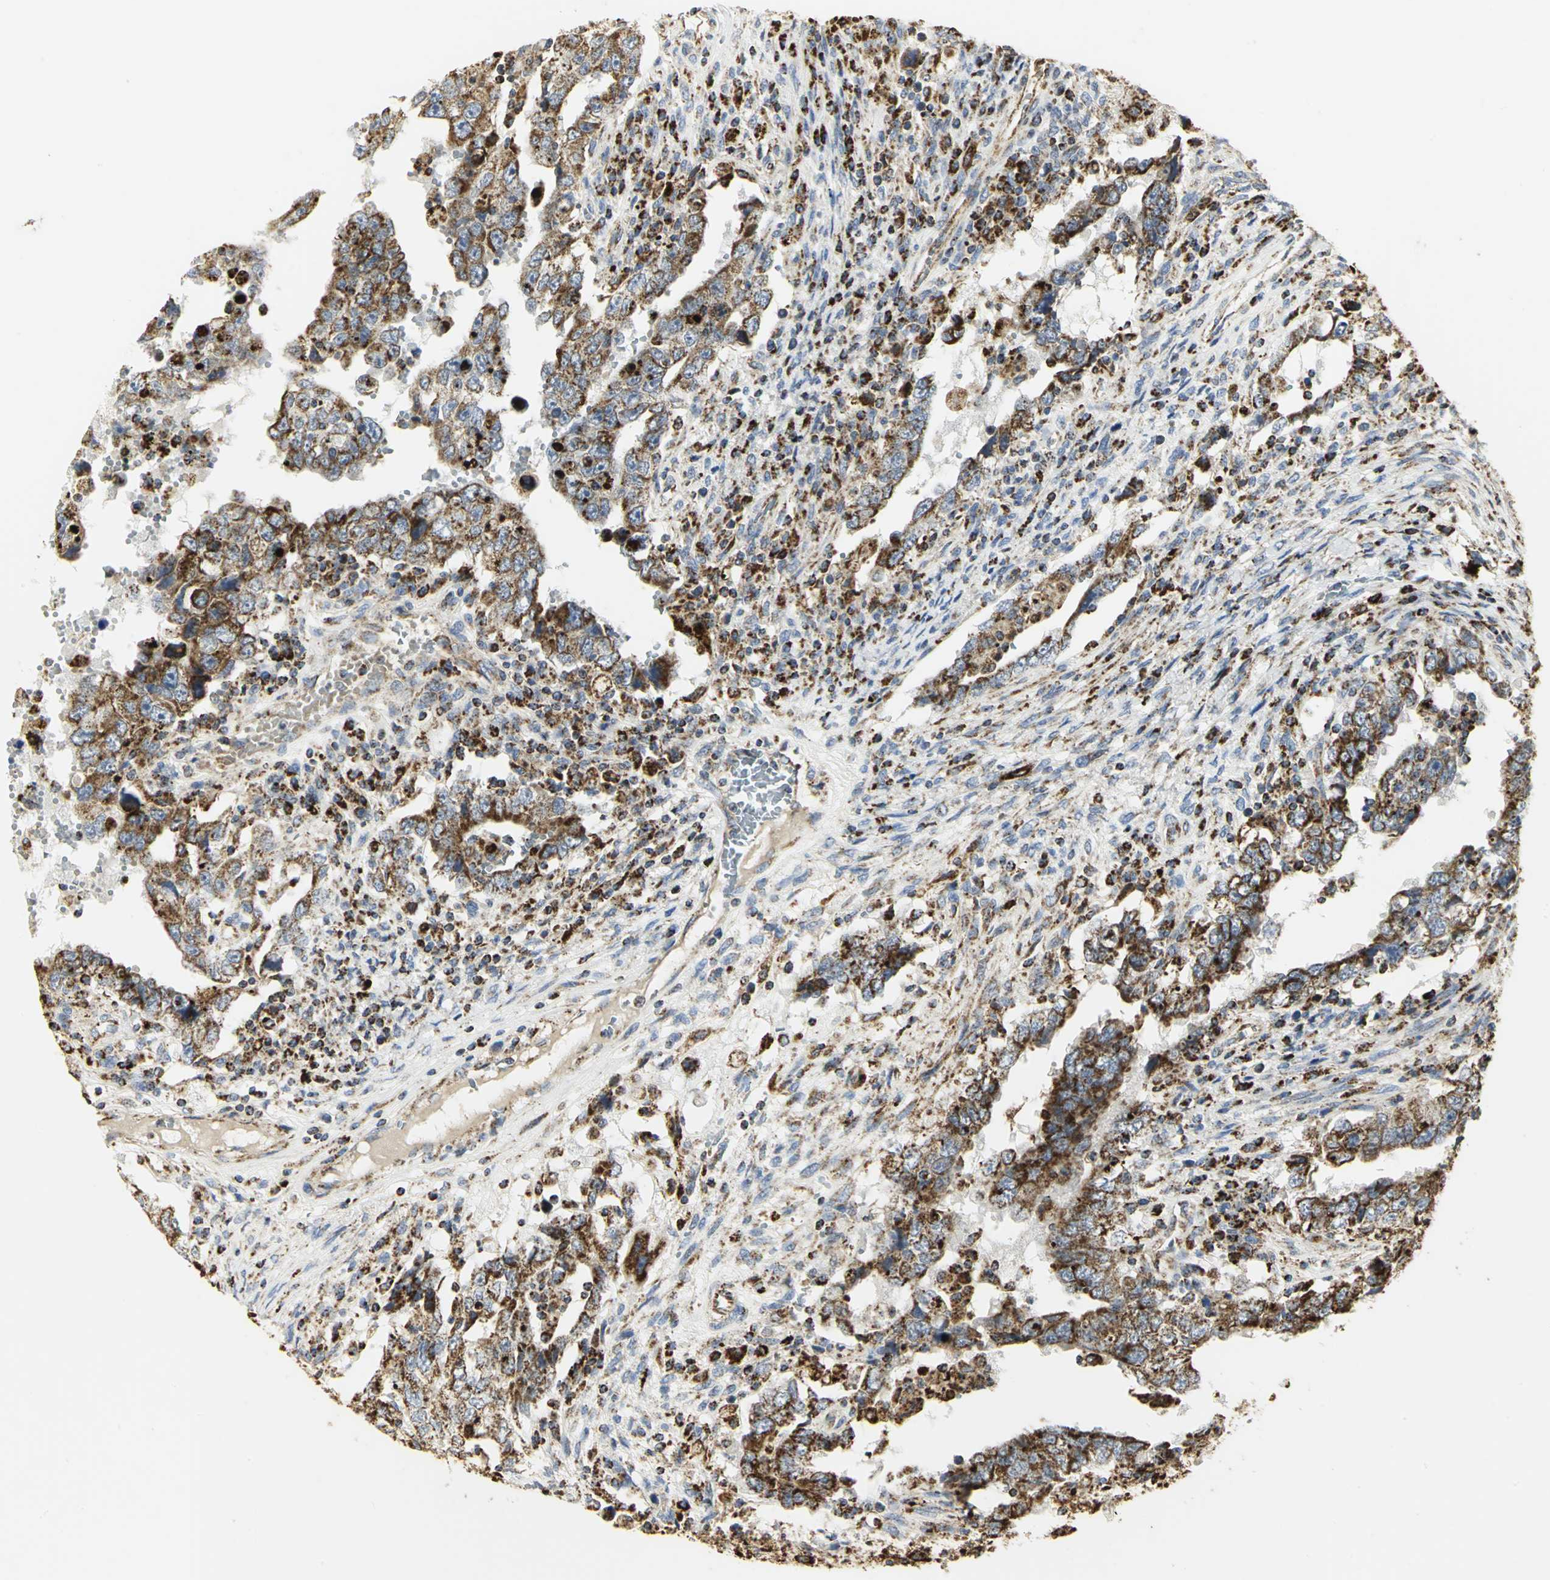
{"staining": {"intensity": "strong", "quantity": ">75%", "location": "cytoplasmic/membranous"}, "tissue": "testis cancer", "cell_type": "Tumor cells", "image_type": "cancer", "snomed": [{"axis": "morphology", "description": "Carcinoma, Embryonal, NOS"}, {"axis": "topography", "description": "Testis"}], "caption": "Immunohistochemistry (IHC) micrograph of neoplastic tissue: embryonal carcinoma (testis) stained using IHC reveals high levels of strong protein expression localized specifically in the cytoplasmic/membranous of tumor cells, appearing as a cytoplasmic/membranous brown color.", "gene": "VDAC1", "patient": {"sex": "male", "age": 26}}